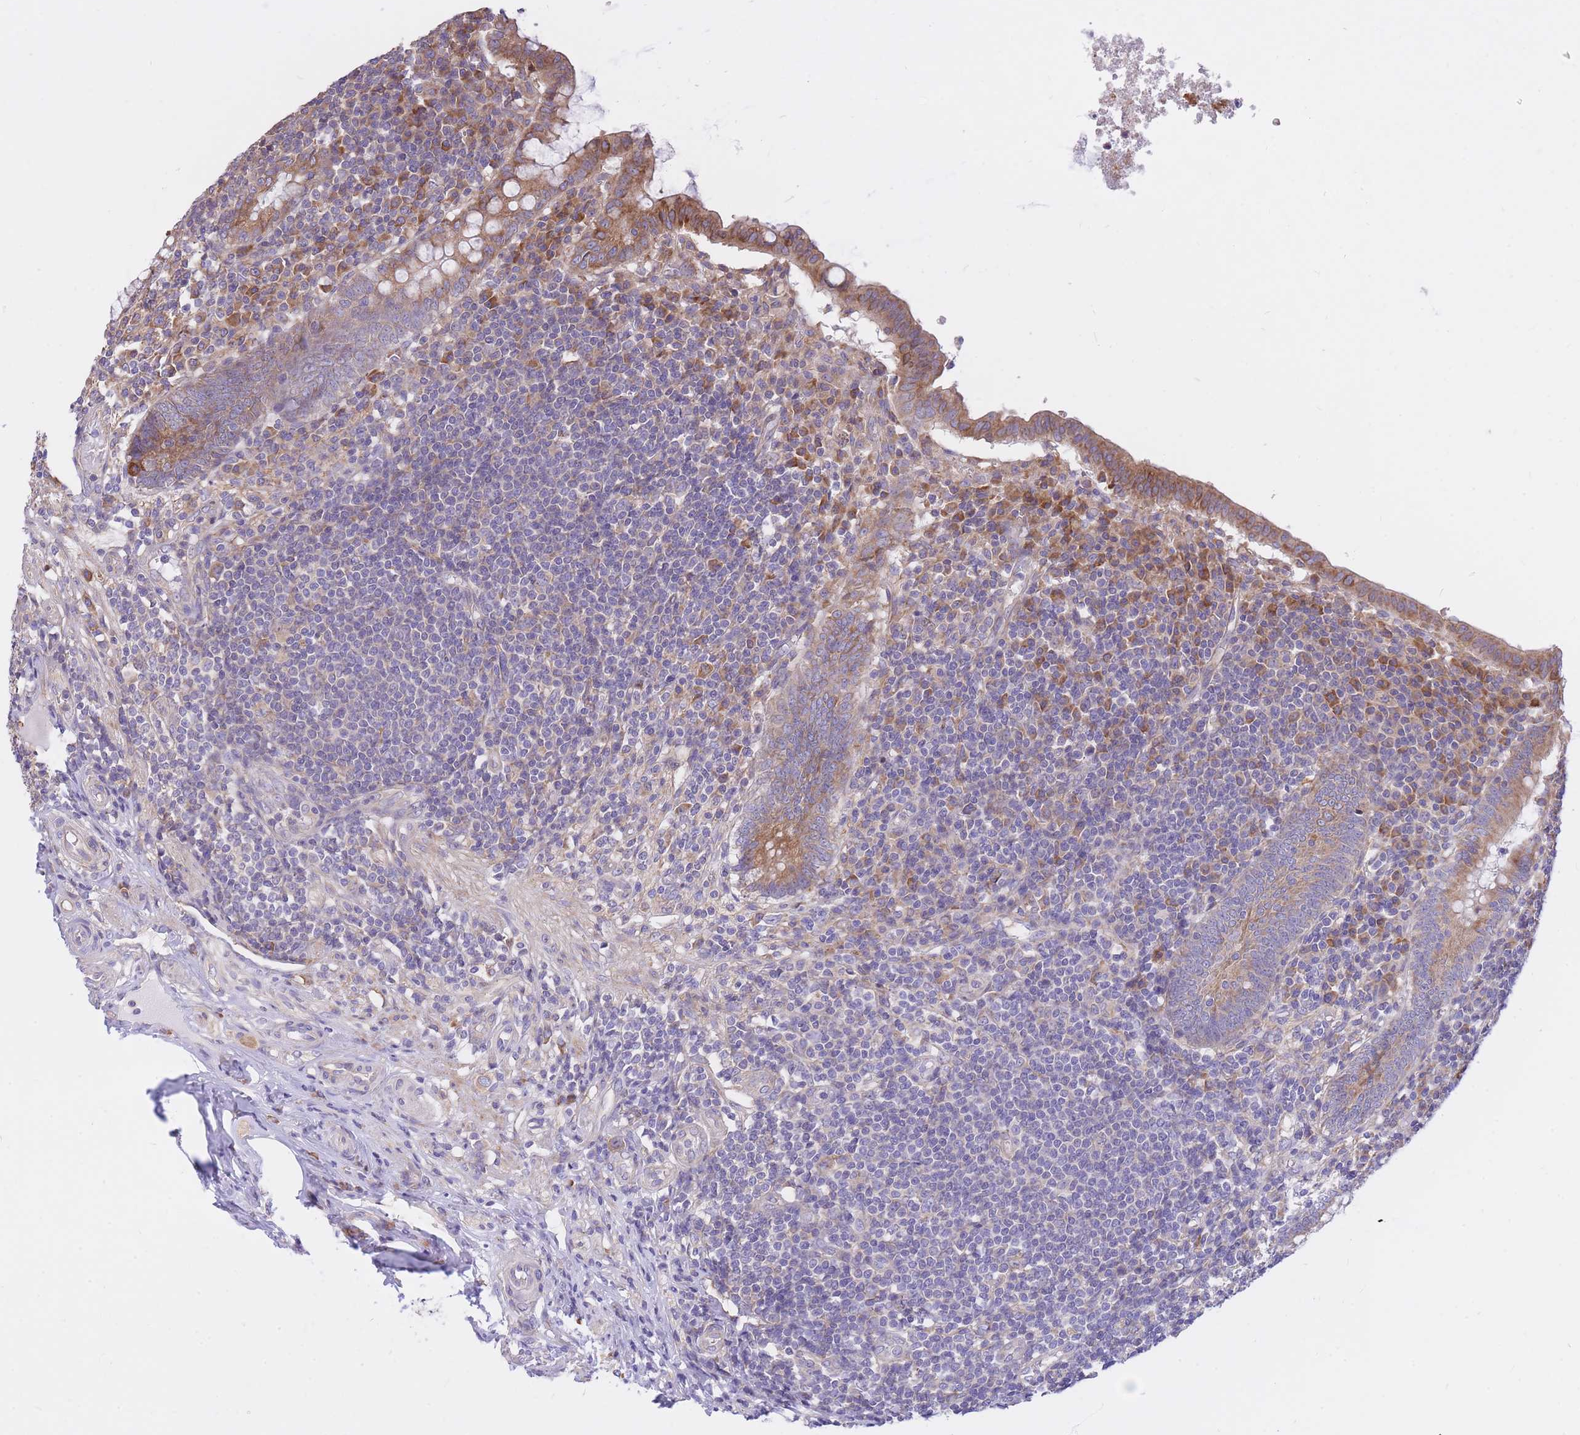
{"staining": {"intensity": "moderate", "quantity": ">75%", "location": "cytoplasmic/membranous"}, "tissue": "appendix", "cell_type": "Glandular cells", "image_type": "normal", "snomed": [{"axis": "morphology", "description": "Normal tissue, NOS"}, {"axis": "topography", "description": "Appendix"}], "caption": "Appendix stained for a protein displays moderate cytoplasmic/membranous positivity in glandular cells. The staining is performed using DAB brown chromogen to label protein expression. The nuclei are counter-stained blue using hematoxylin.", "gene": "GBP7", "patient": {"sex": "male", "age": 83}}